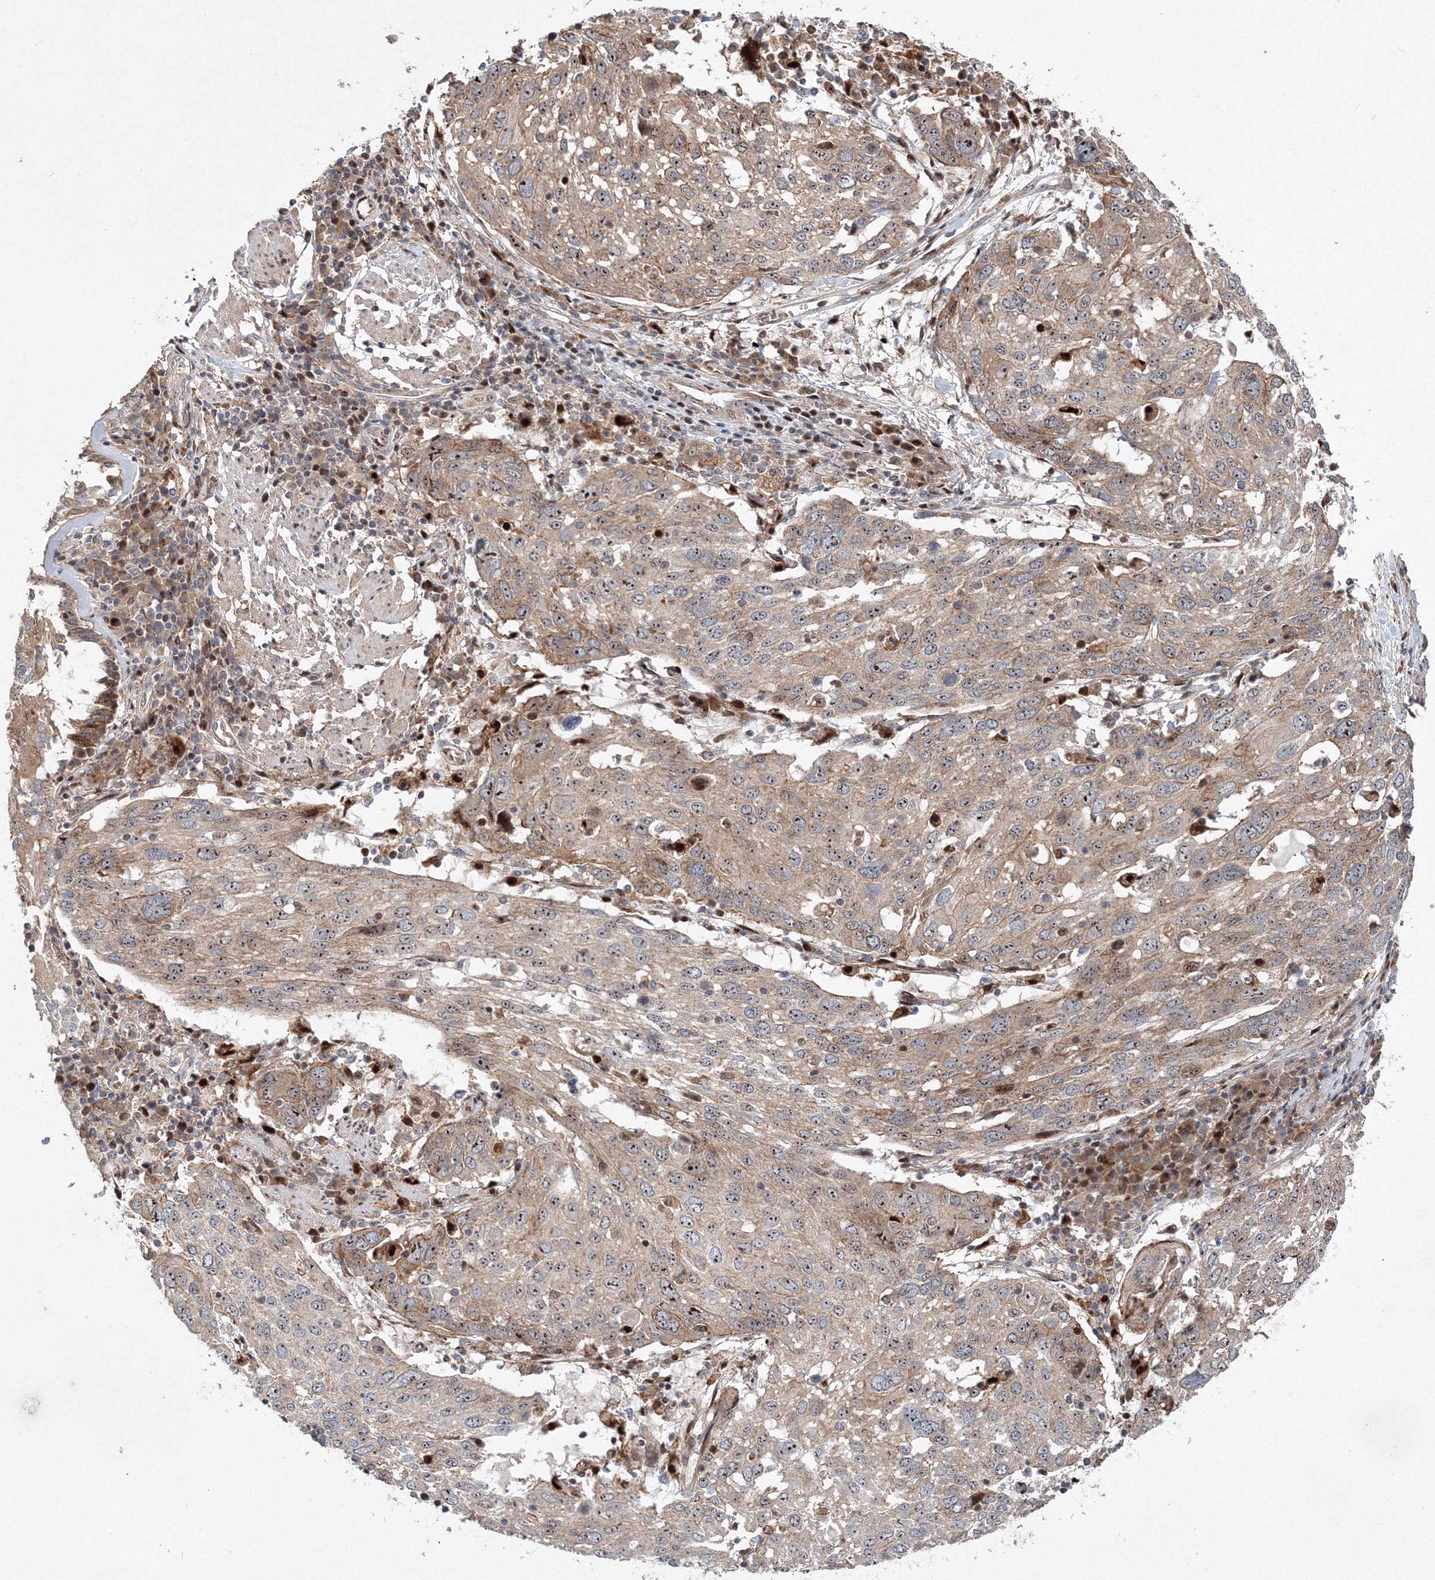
{"staining": {"intensity": "weak", "quantity": ">75%", "location": "cytoplasmic/membranous,nuclear"}, "tissue": "lung cancer", "cell_type": "Tumor cells", "image_type": "cancer", "snomed": [{"axis": "morphology", "description": "Squamous cell carcinoma, NOS"}, {"axis": "topography", "description": "Lung"}], "caption": "Brown immunohistochemical staining in human squamous cell carcinoma (lung) reveals weak cytoplasmic/membranous and nuclear positivity in about >75% of tumor cells.", "gene": "ANKAR", "patient": {"sex": "male", "age": 65}}